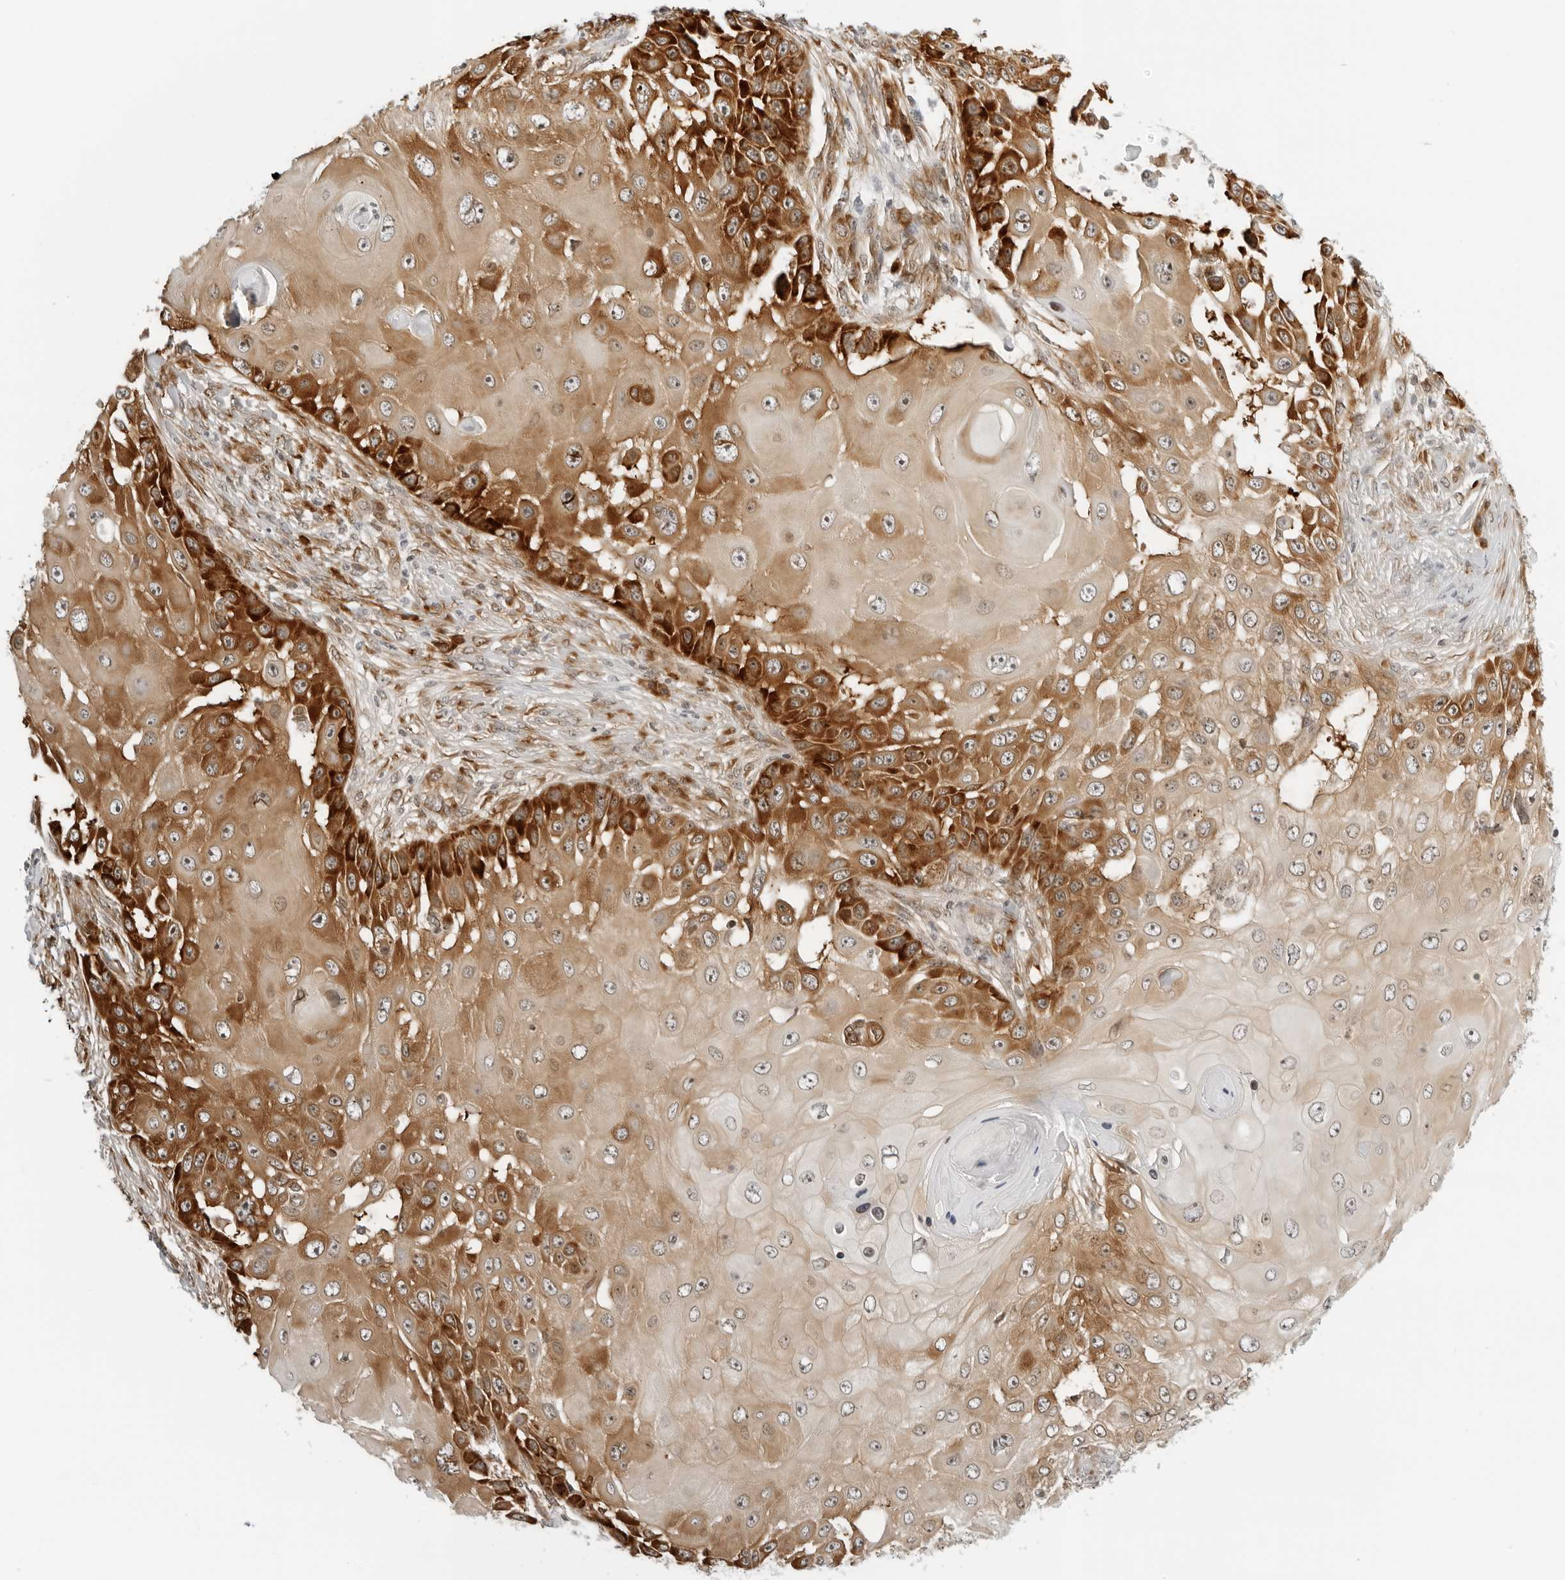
{"staining": {"intensity": "strong", "quantity": ">75%", "location": "cytoplasmic/membranous"}, "tissue": "skin cancer", "cell_type": "Tumor cells", "image_type": "cancer", "snomed": [{"axis": "morphology", "description": "Squamous cell carcinoma, NOS"}, {"axis": "topography", "description": "Skin"}], "caption": "Brown immunohistochemical staining in skin cancer reveals strong cytoplasmic/membranous expression in approximately >75% of tumor cells. (DAB (3,3'-diaminobenzidine) IHC with brightfield microscopy, high magnification).", "gene": "EIF4G1", "patient": {"sex": "female", "age": 44}}